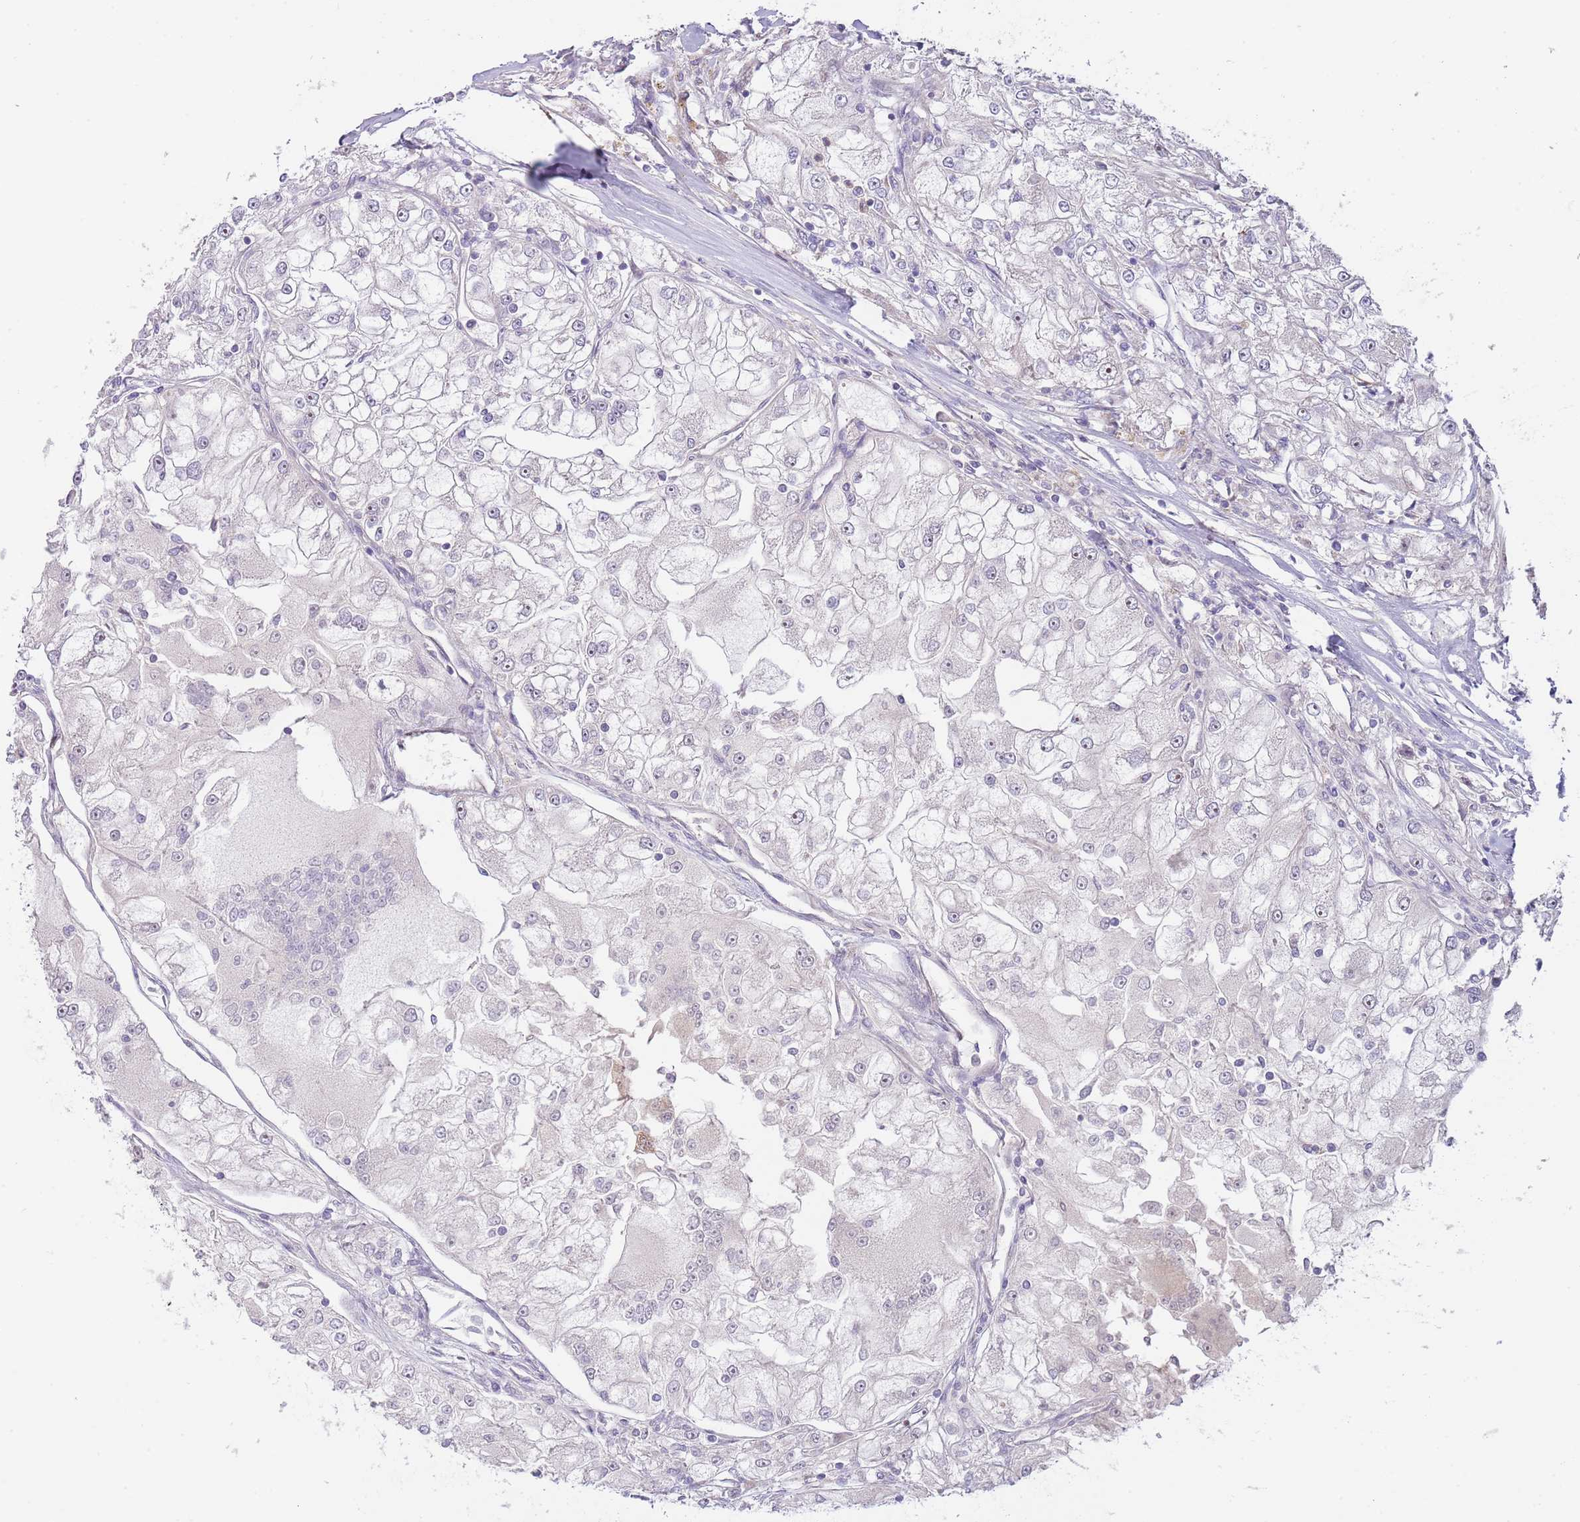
{"staining": {"intensity": "negative", "quantity": "none", "location": "none"}, "tissue": "renal cancer", "cell_type": "Tumor cells", "image_type": "cancer", "snomed": [{"axis": "morphology", "description": "Adenocarcinoma, NOS"}, {"axis": "topography", "description": "Kidney"}], "caption": "Tumor cells are negative for protein expression in human renal adenocarcinoma.", "gene": "AP1S2", "patient": {"sex": "female", "age": 72}}